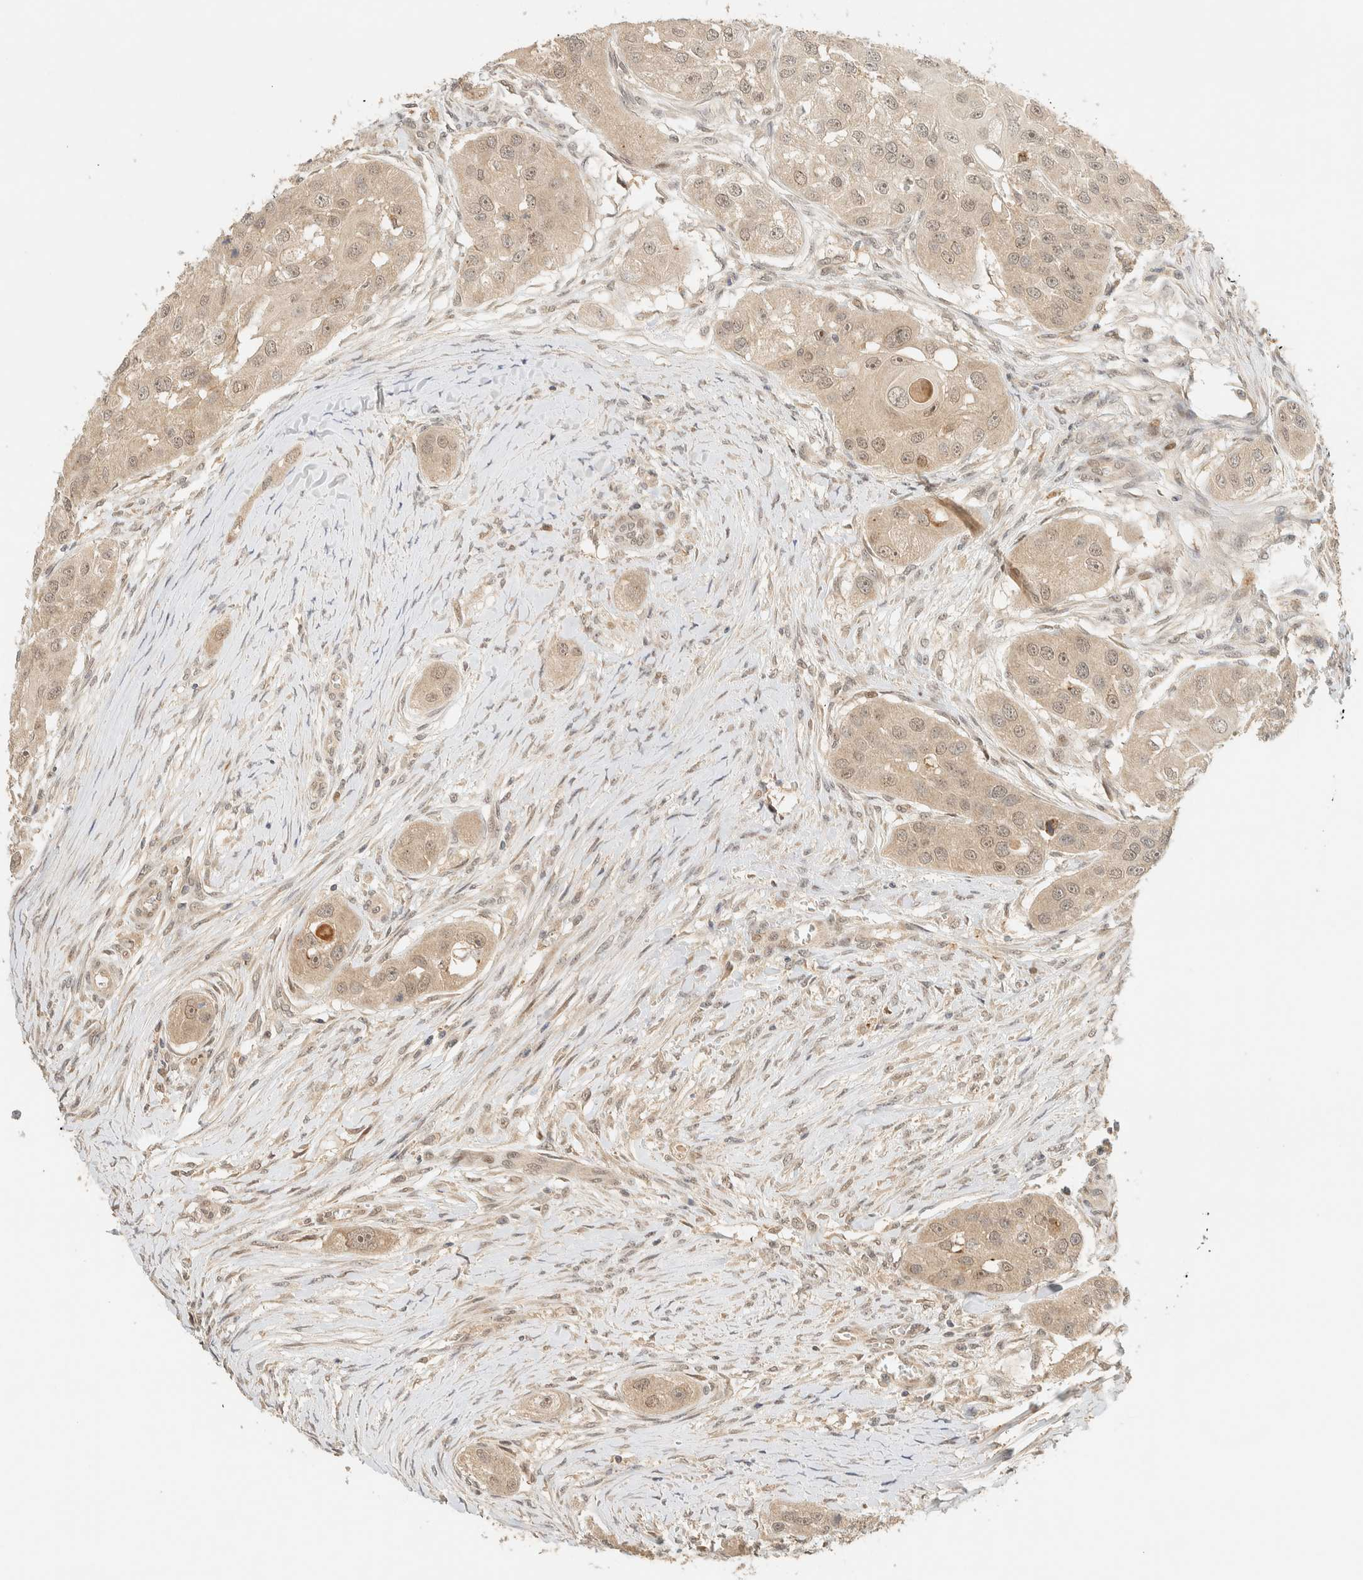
{"staining": {"intensity": "weak", "quantity": ">75%", "location": "cytoplasmic/membranous,nuclear"}, "tissue": "head and neck cancer", "cell_type": "Tumor cells", "image_type": "cancer", "snomed": [{"axis": "morphology", "description": "Normal tissue, NOS"}, {"axis": "morphology", "description": "Squamous cell carcinoma, NOS"}, {"axis": "topography", "description": "Skeletal muscle"}, {"axis": "topography", "description": "Head-Neck"}], "caption": "A brown stain labels weak cytoplasmic/membranous and nuclear positivity of a protein in squamous cell carcinoma (head and neck) tumor cells.", "gene": "ZBTB34", "patient": {"sex": "male", "age": 51}}